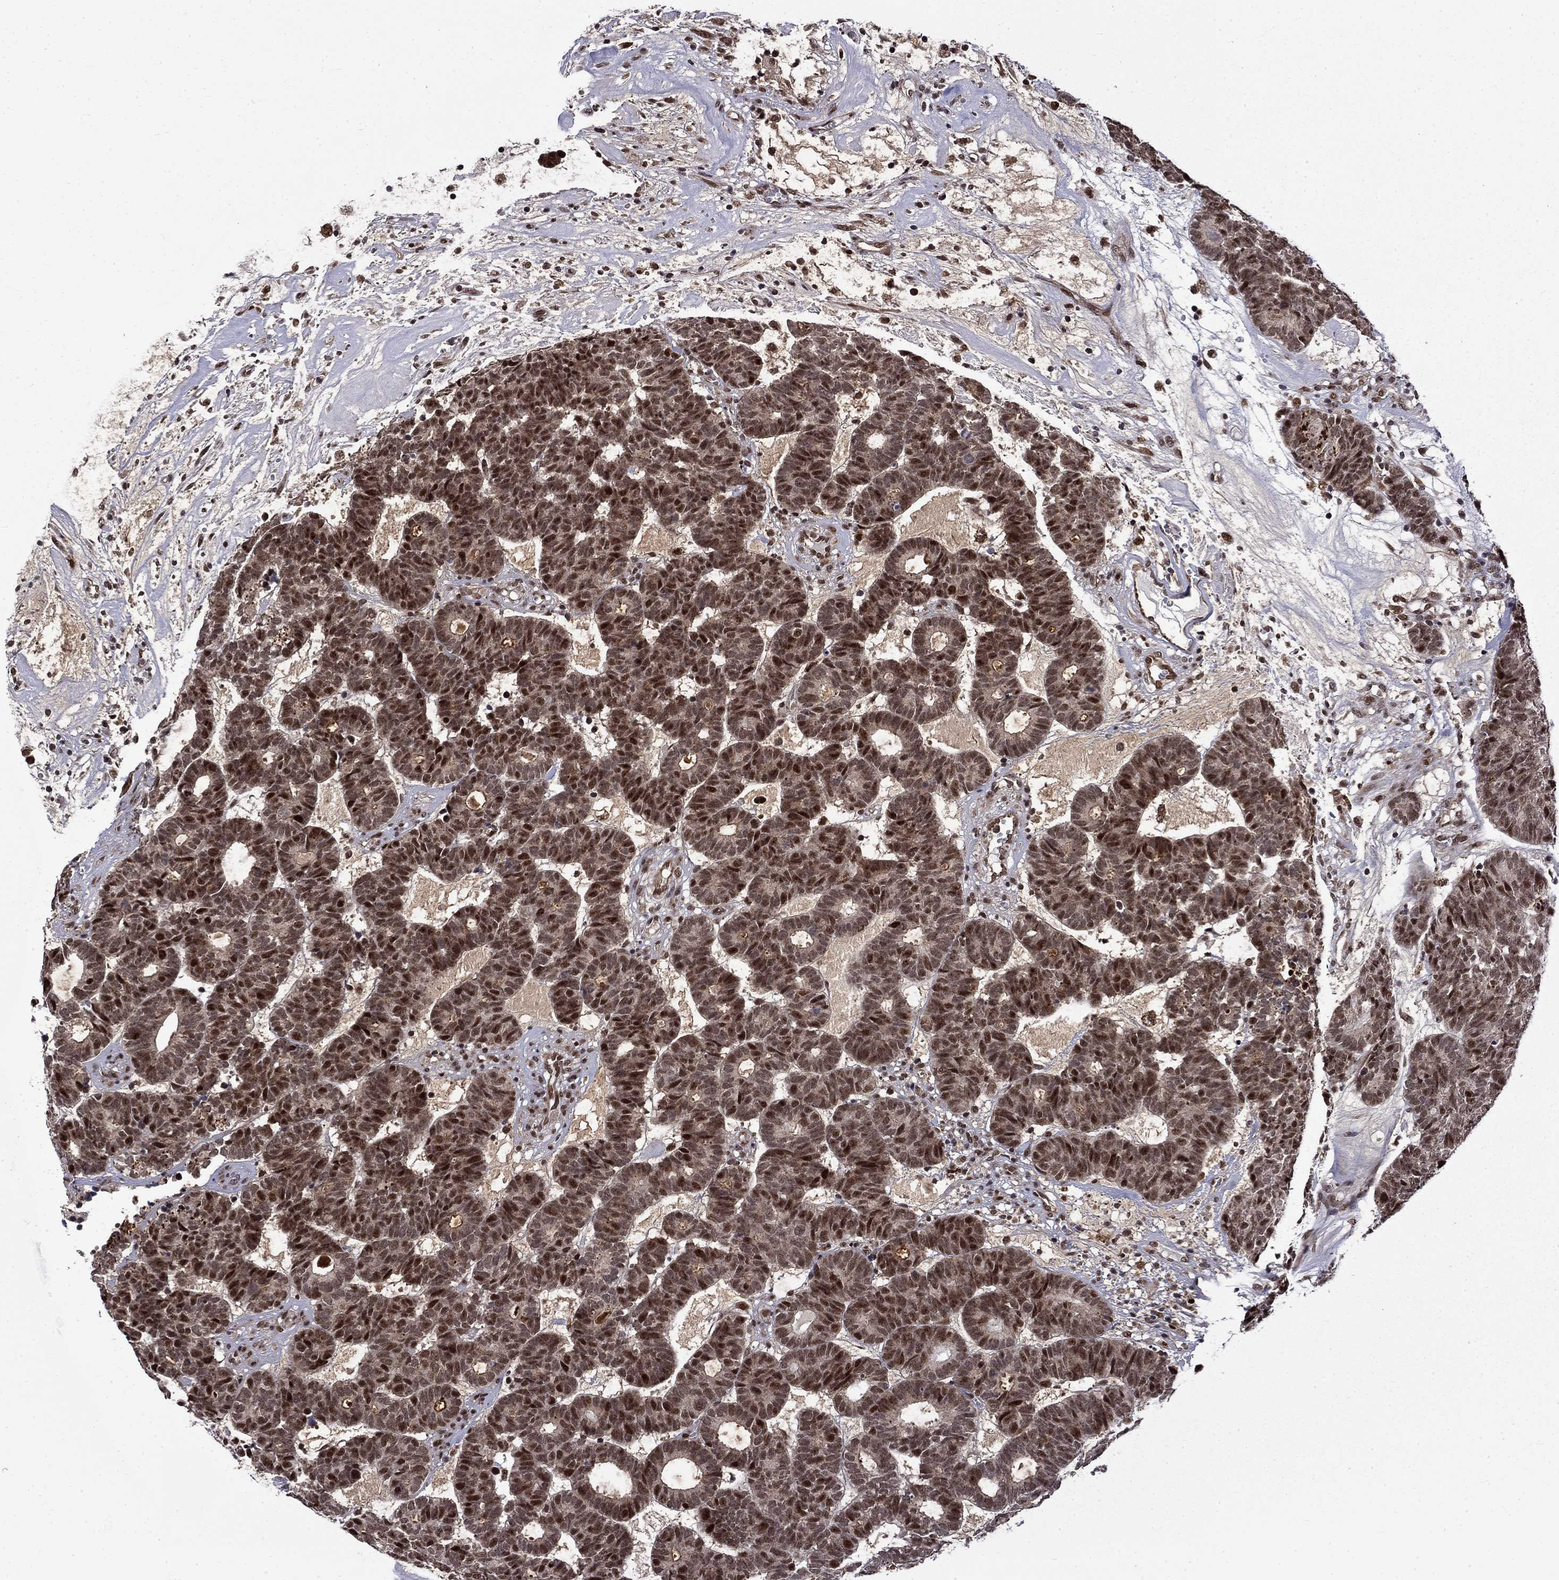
{"staining": {"intensity": "strong", "quantity": "25%-75%", "location": "nuclear"}, "tissue": "head and neck cancer", "cell_type": "Tumor cells", "image_type": "cancer", "snomed": [{"axis": "morphology", "description": "Adenocarcinoma, NOS"}, {"axis": "topography", "description": "Head-Neck"}], "caption": "The image exhibits staining of head and neck adenocarcinoma, revealing strong nuclear protein expression (brown color) within tumor cells.", "gene": "KPNA3", "patient": {"sex": "female", "age": 81}}